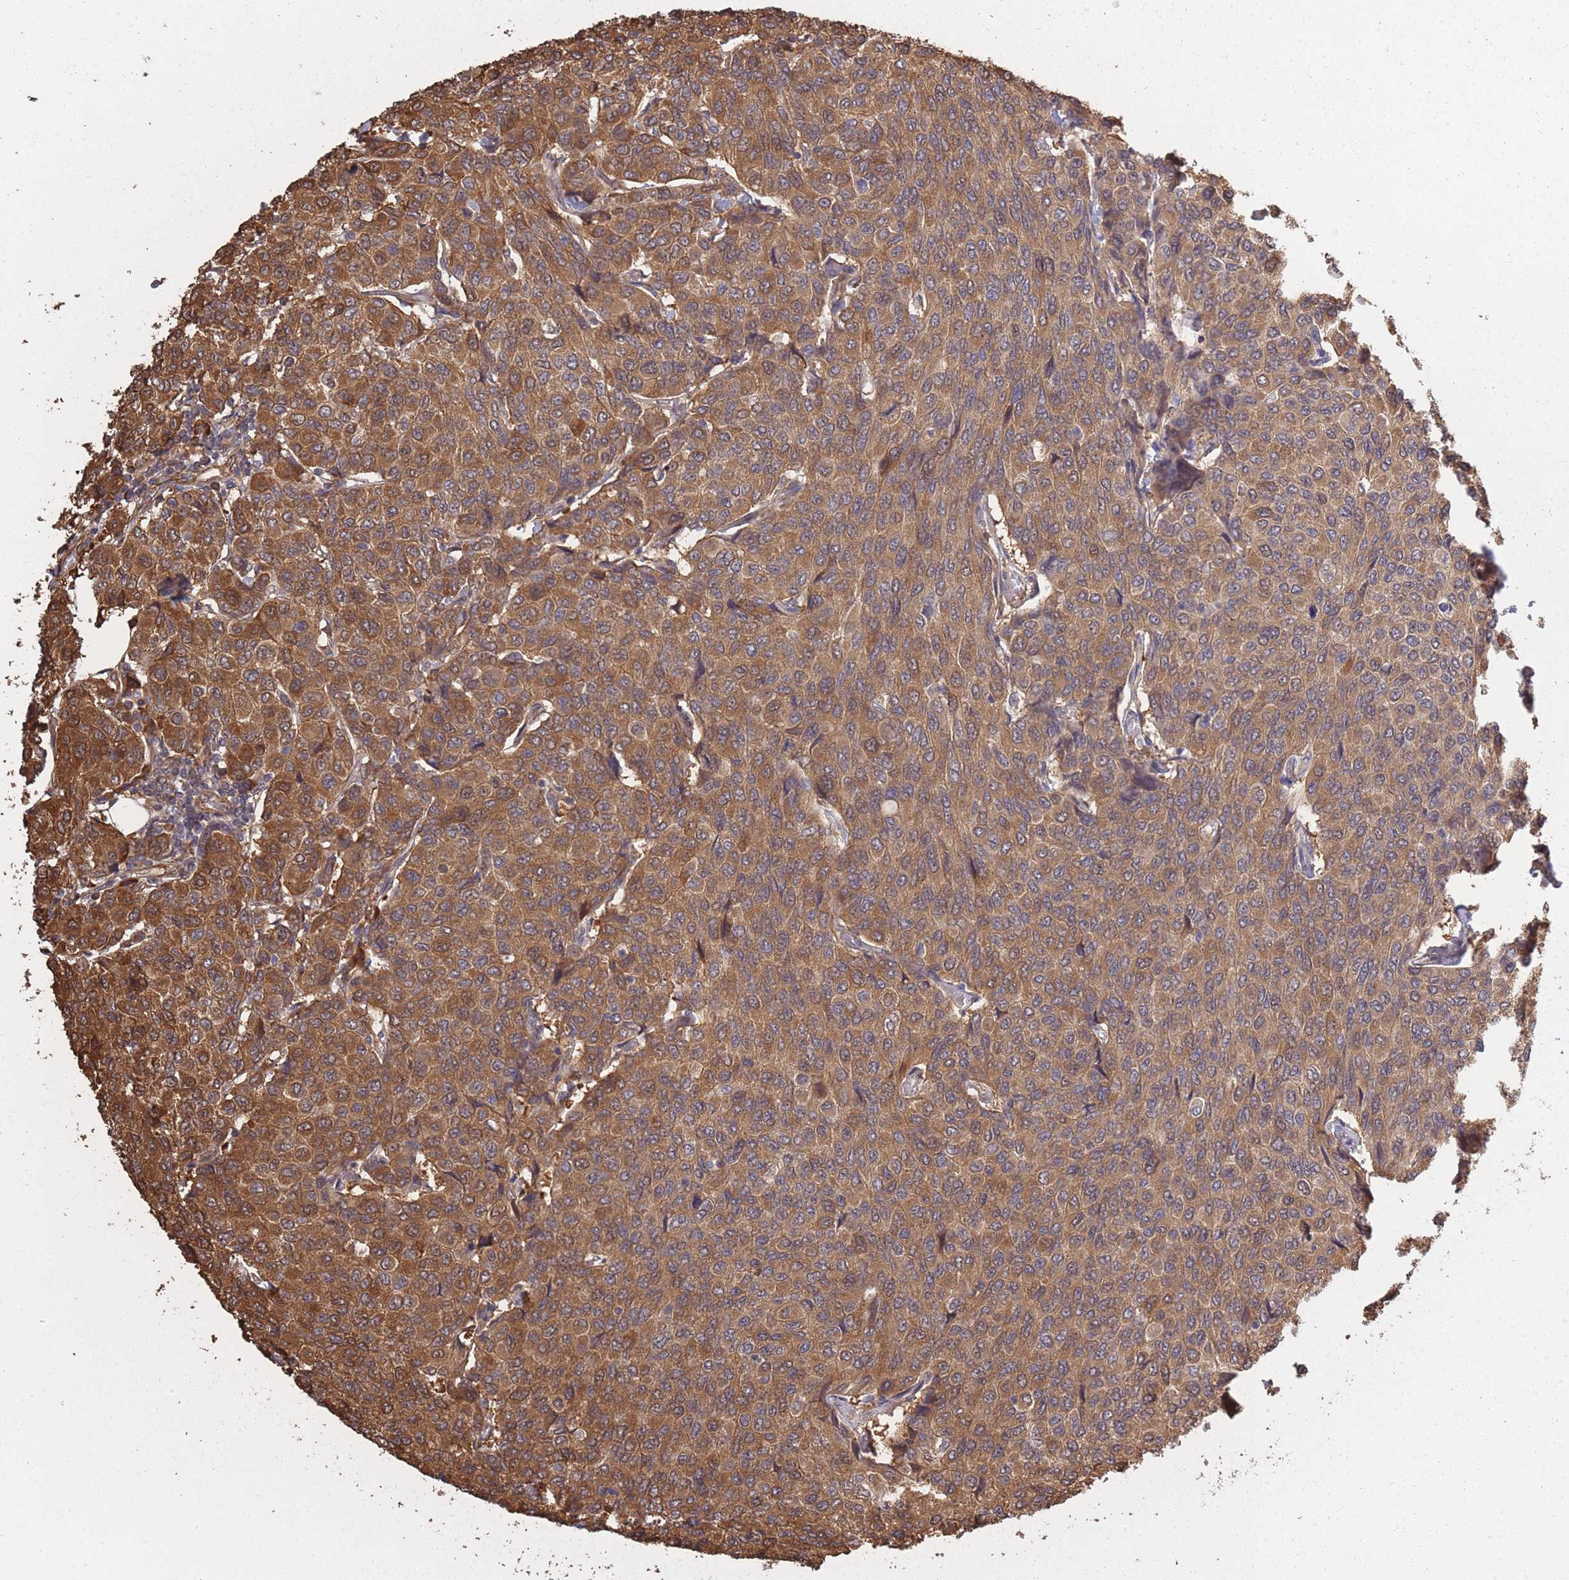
{"staining": {"intensity": "moderate", "quantity": ">75%", "location": "cytoplasmic/membranous"}, "tissue": "breast cancer", "cell_type": "Tumor cells", "image_type": "cancer", "snomed": [{"axis": "morphology", "description": "Duct carcinoma"}, {"axis": "topography", "description": "Breast"}], "caption": "DAB immunohistochemical staining of breast cancer (intraductal carcinoma) demonstrates moderate cytoplasmic/membranous protein positivity in approximately >75% of tumor cells. Ihc stains the protein of interest in brown and the nuclei are stained blue.", "gene": "ARL13B", "patient": {"sex": "female", "age": 55}}